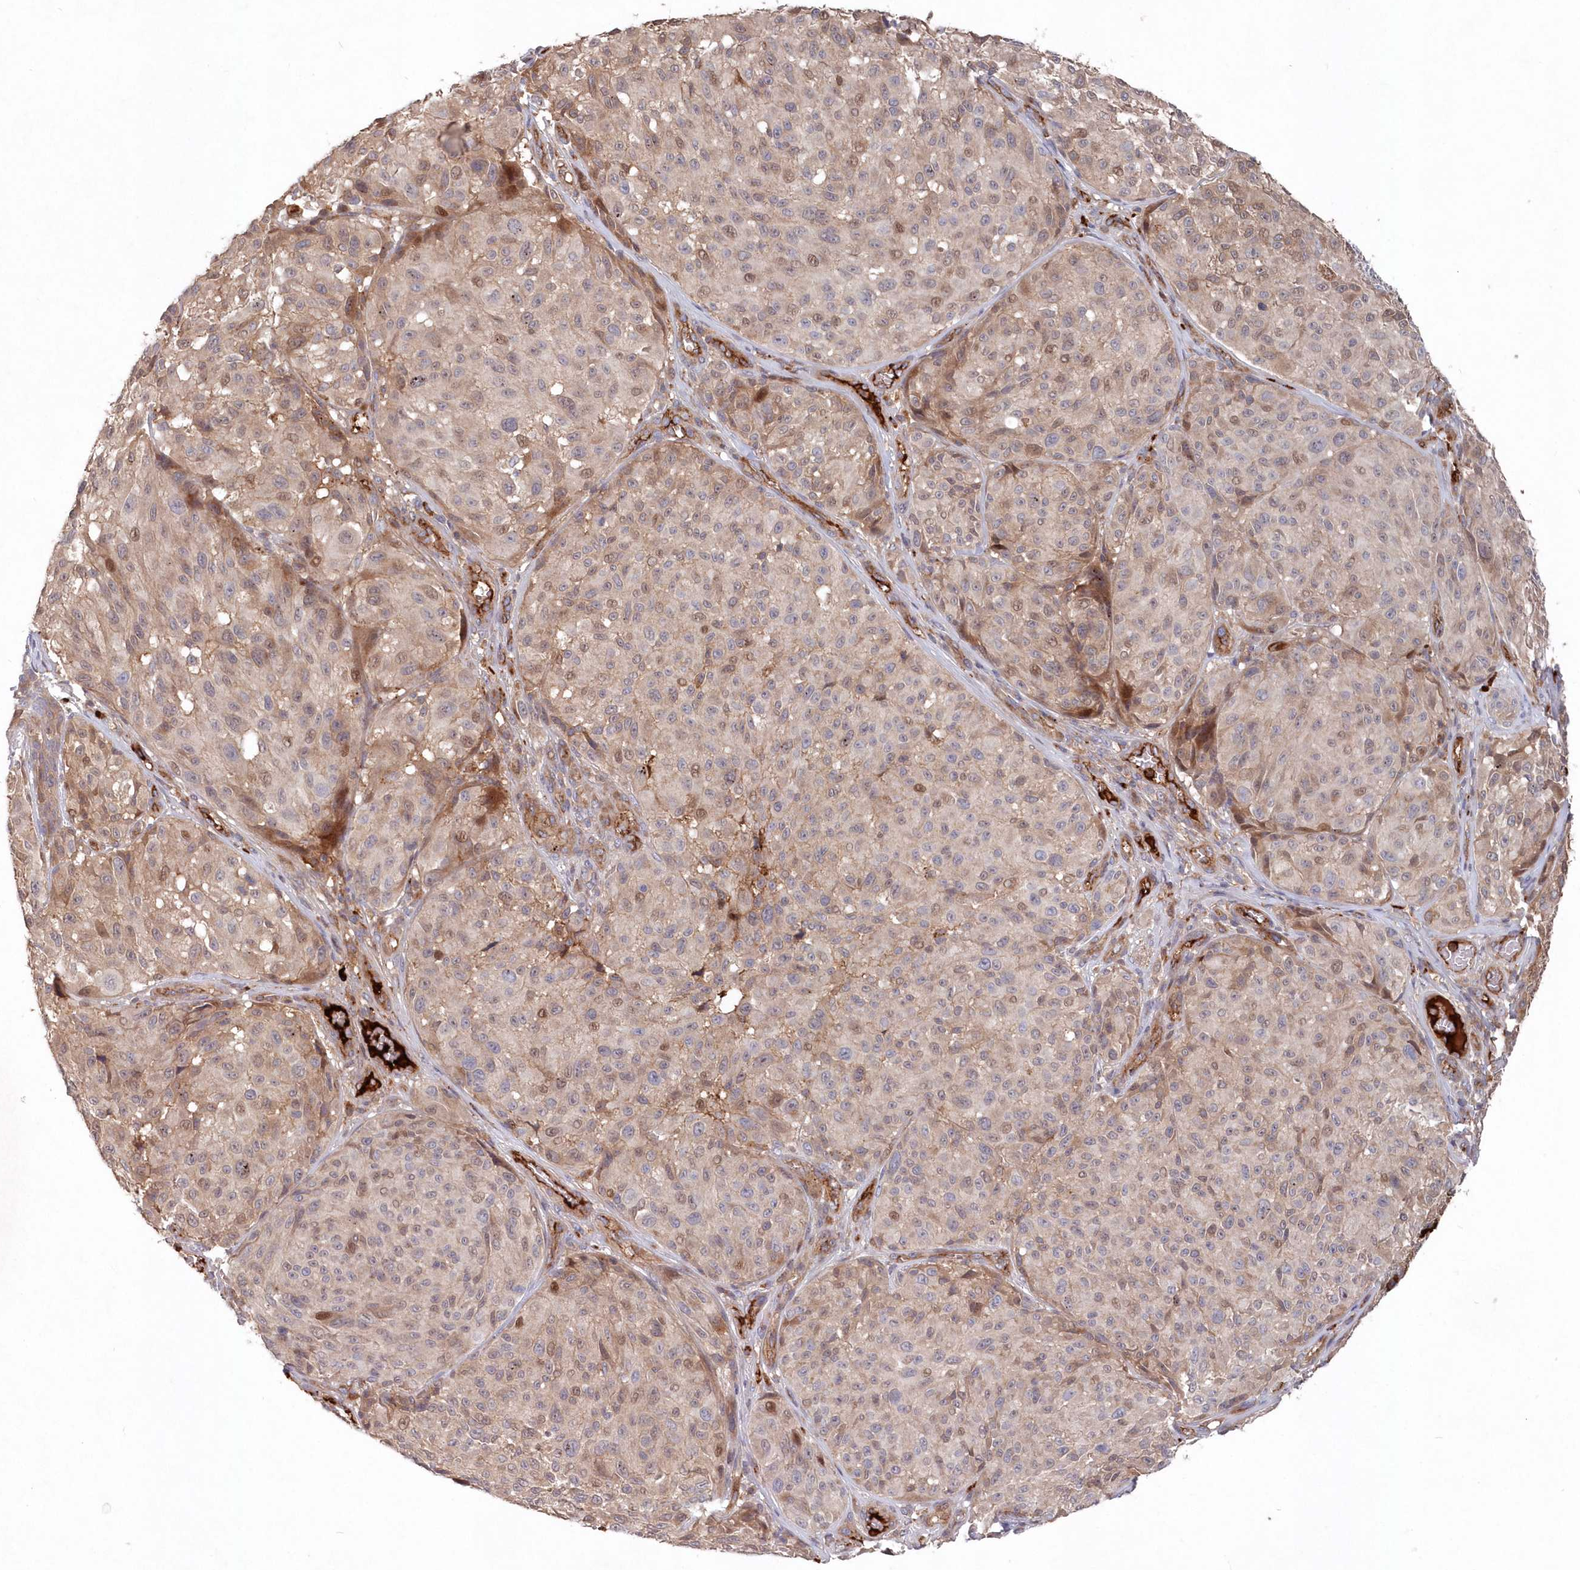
{"staining": {"intensity": "moderate", "quantity": "25%-75%", "location": "cytoplasmic/membranous"}, "tissue": "melanoma", "cell_type": "Tumor cells", "image_type": "cancer", "snomed": [{"axis": "morphology", "description": "Malignant melanoma, NOS"}, {"axis": "topography", "description": "Skin"}], "caption": "Human malignant melanoma stained with a brown dye shows moderate cytoplasmic/membranous positive expression in about 25%-75% of tumor cells.", "gene": "ABHD14B", "patient": {"sex": "male", "age": 83}}